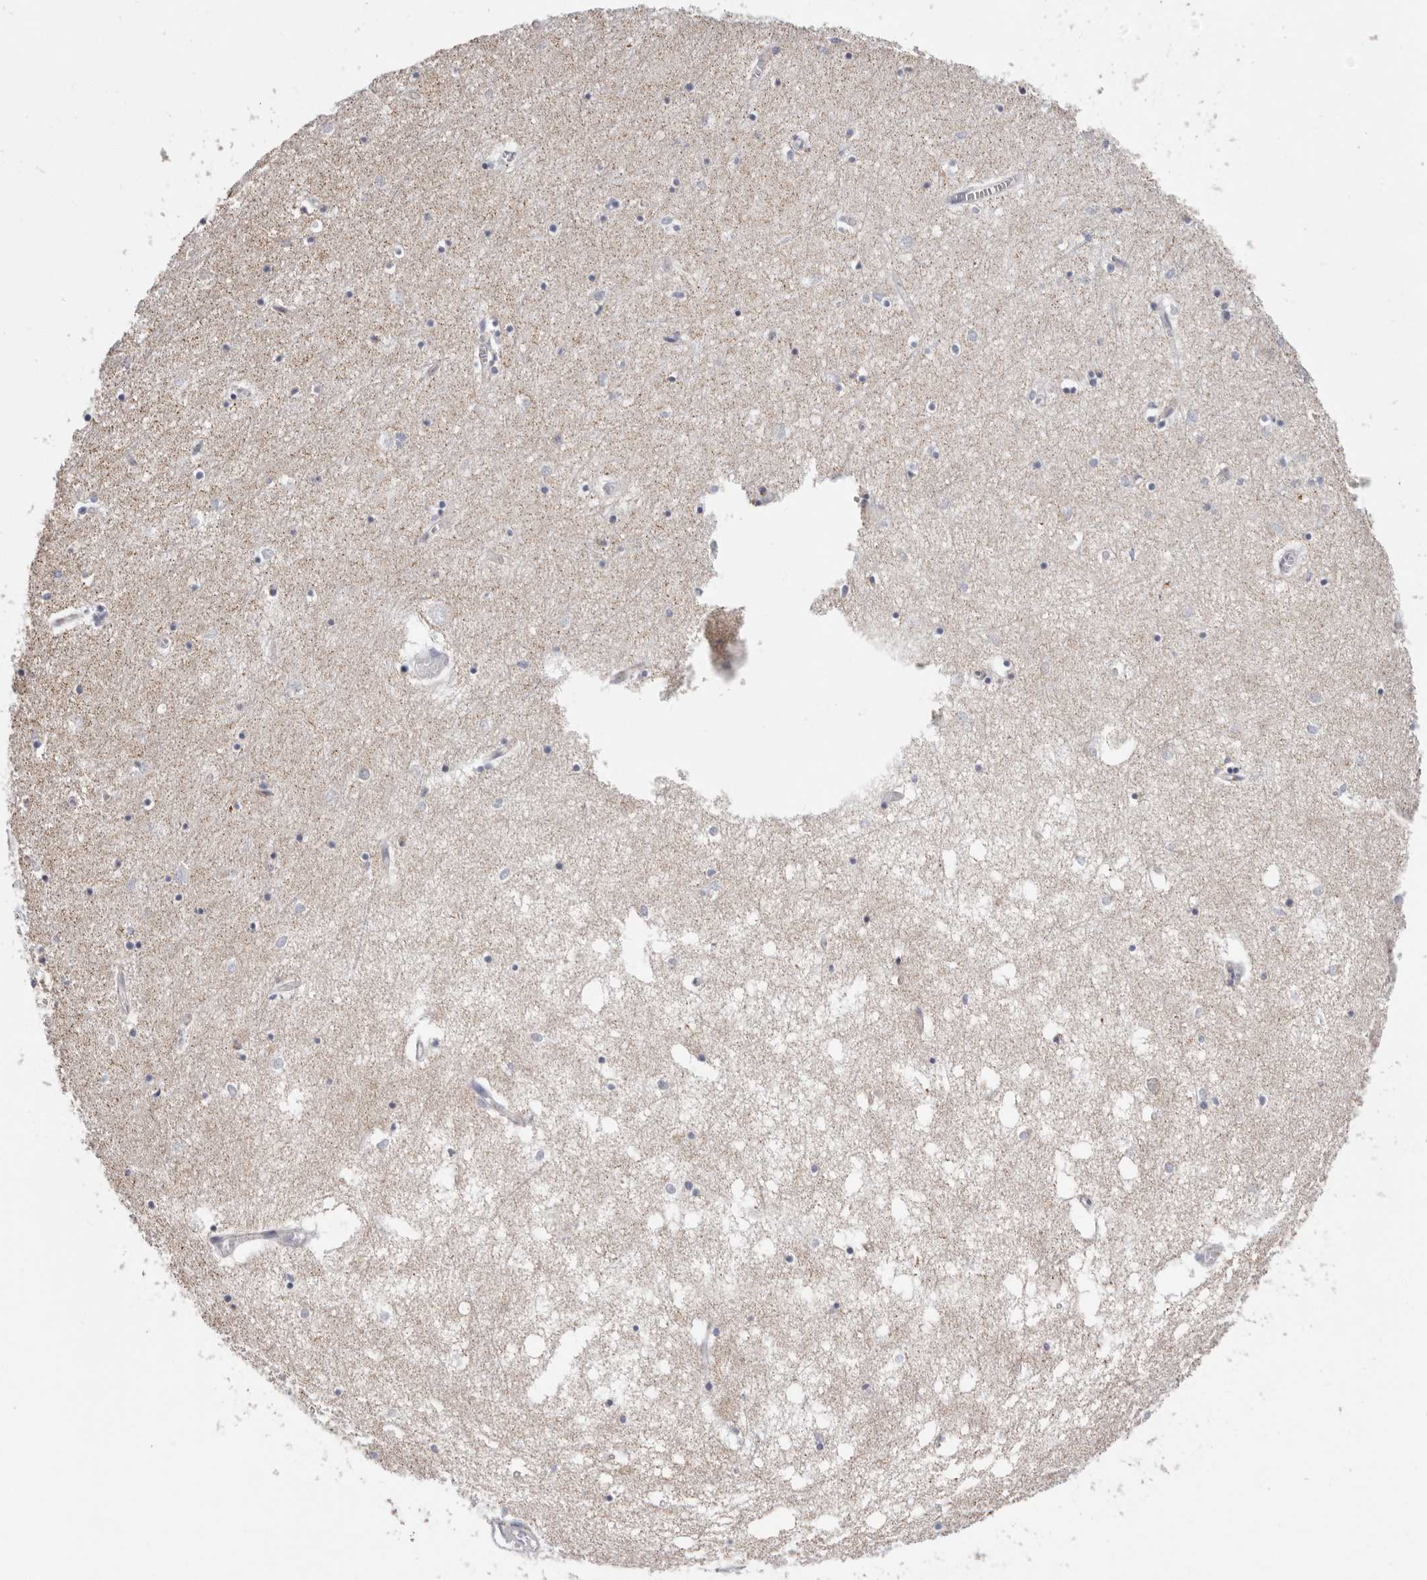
{"staining": {"intensity": "negative", "quantity": "none", "location": "none"}, "tissue": "hippocampus", "cell_type": "Glial cells", "image_type": "normal", "snomed": [{"axis": "morphology", "description": "Normal tissue, NOS"}, {"axis": "topography", "description": "Hippocampus"}], "caption": "A photomicrograph of human hippocampus is negative for staining in glial cells. The staining was performed using DAB (3,3'-diaminobenzidine) to visualize the protein expression in brown, while the nuclei were stained in blue with hematoxylin (Magnification: 20x).", "gene": "RSPO2", "patient": {"sex": "male", "age": 70}}